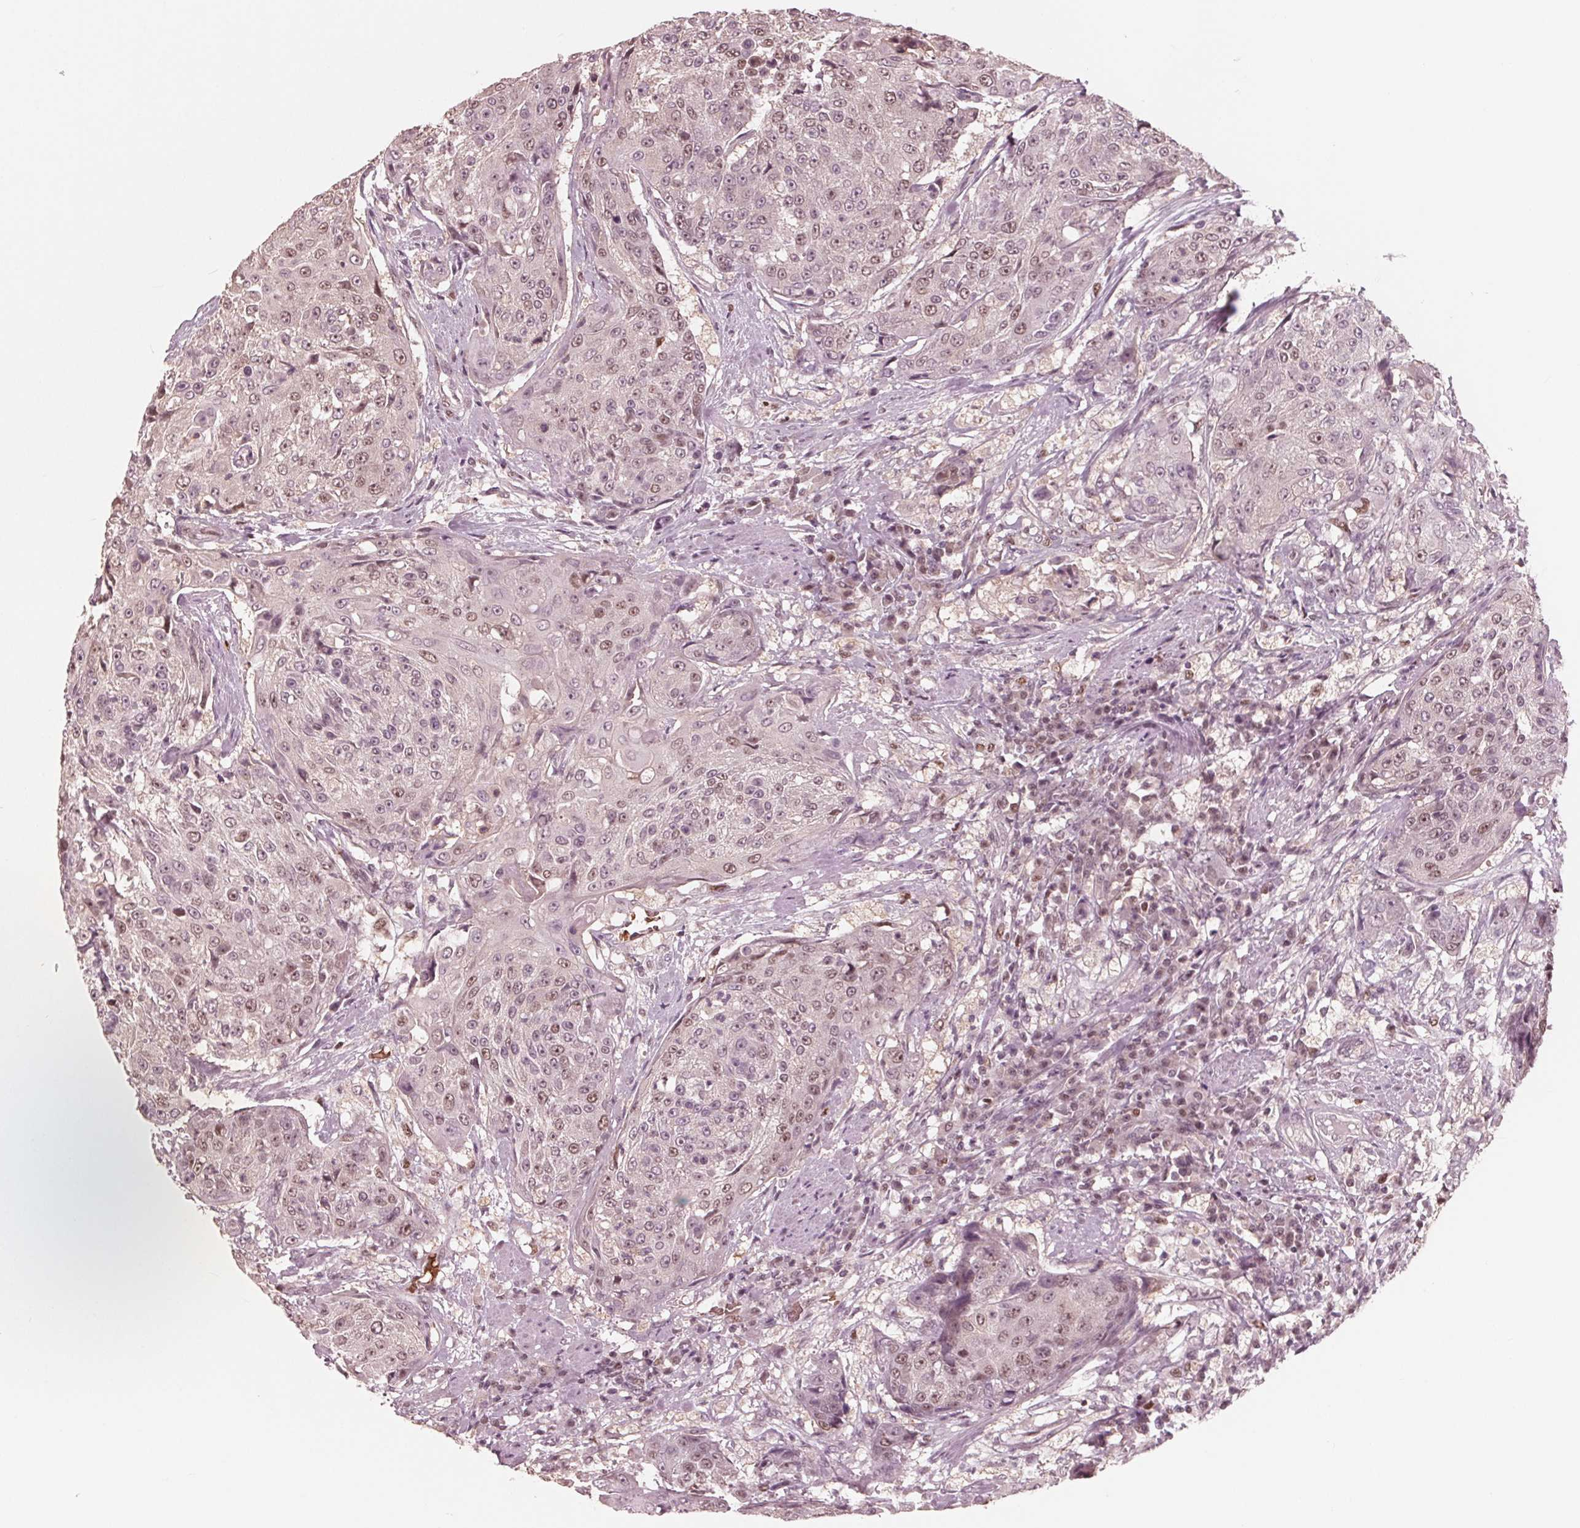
{"staining": {"intensity": "moderate", "quantity": "25%-75%", "location": "nuclear"}, "tissue": "urothelial cancer", "cell_type": "Tumor cells", "image_type": "cancer", "snomed": [{"axis": "morphology", "description": "Urothelial carcinoma, High grade"}, {"axis": "topography", "description": "Urinary bladder"}], "caption": "A photomicrograph of high-grade urothelial carcinoma stained for a protein displays moderate nuclear brown staining in tumor cells.", "gene": "HIRIP3", "patient": {"sex": "female", "age": 63}}